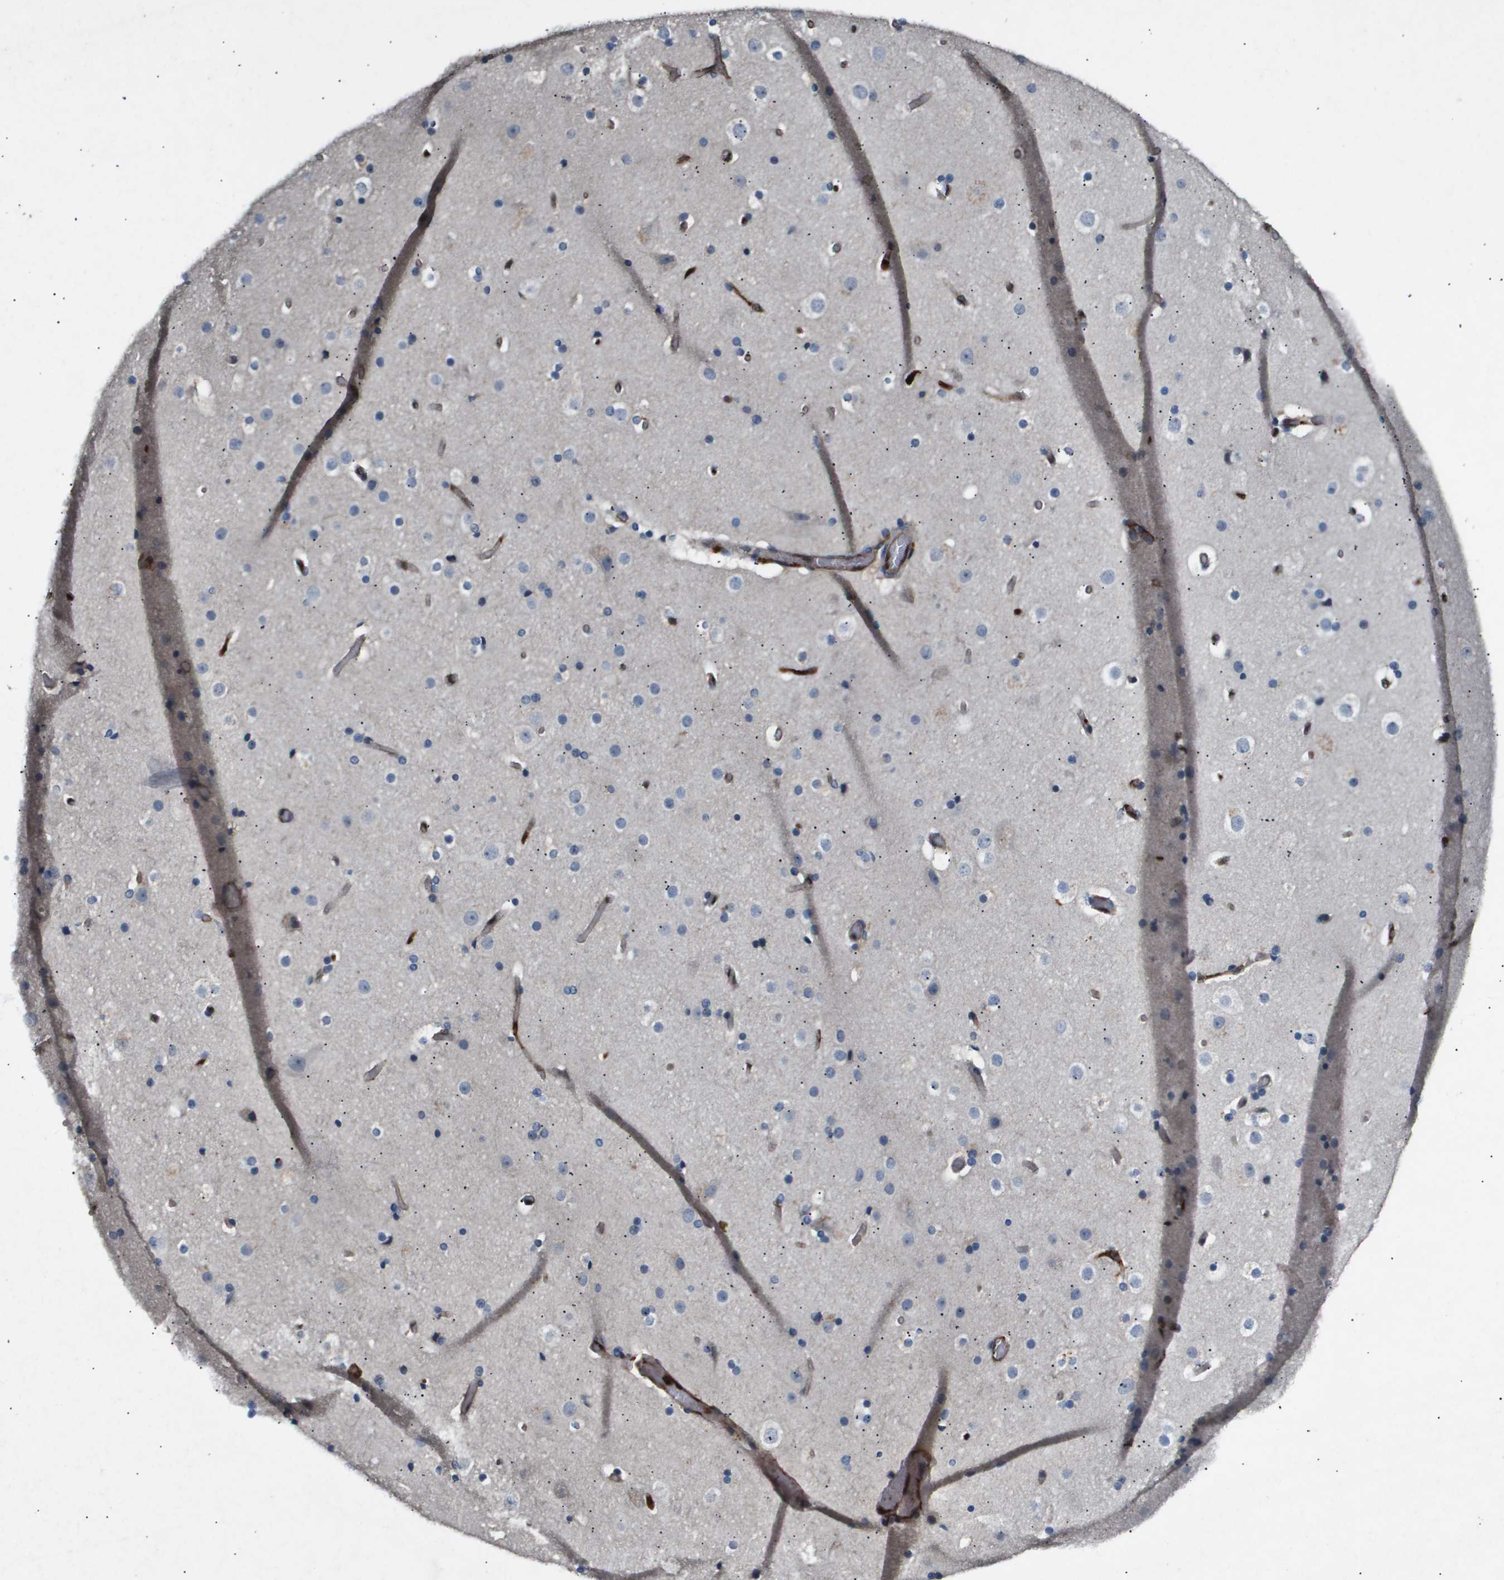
{"staining": {"intensity": "strong", "quantity": ">75%", "location": "cytoplasmic/membranous,nuclear"}, "tissue": "cerebral cortex", "cell_type": "Endothelial cells", "image_type": "normal", "snomed": [{"axis": "morphology", "description": "Normal tissue, NOS"}, {"axis": "topography", "description": "Cerebral cortex"}], "caption": "Endothelial cells reveal high levels of strong cytoplasmic/membranous,nuclear expression in about >75% of cells in unremarkable cerebral cortex. (brown staining indicates protein expression, while blue staining denotes nuclei).", "gene": "ERG", "patient": {"sex": "male", "age": 57}}